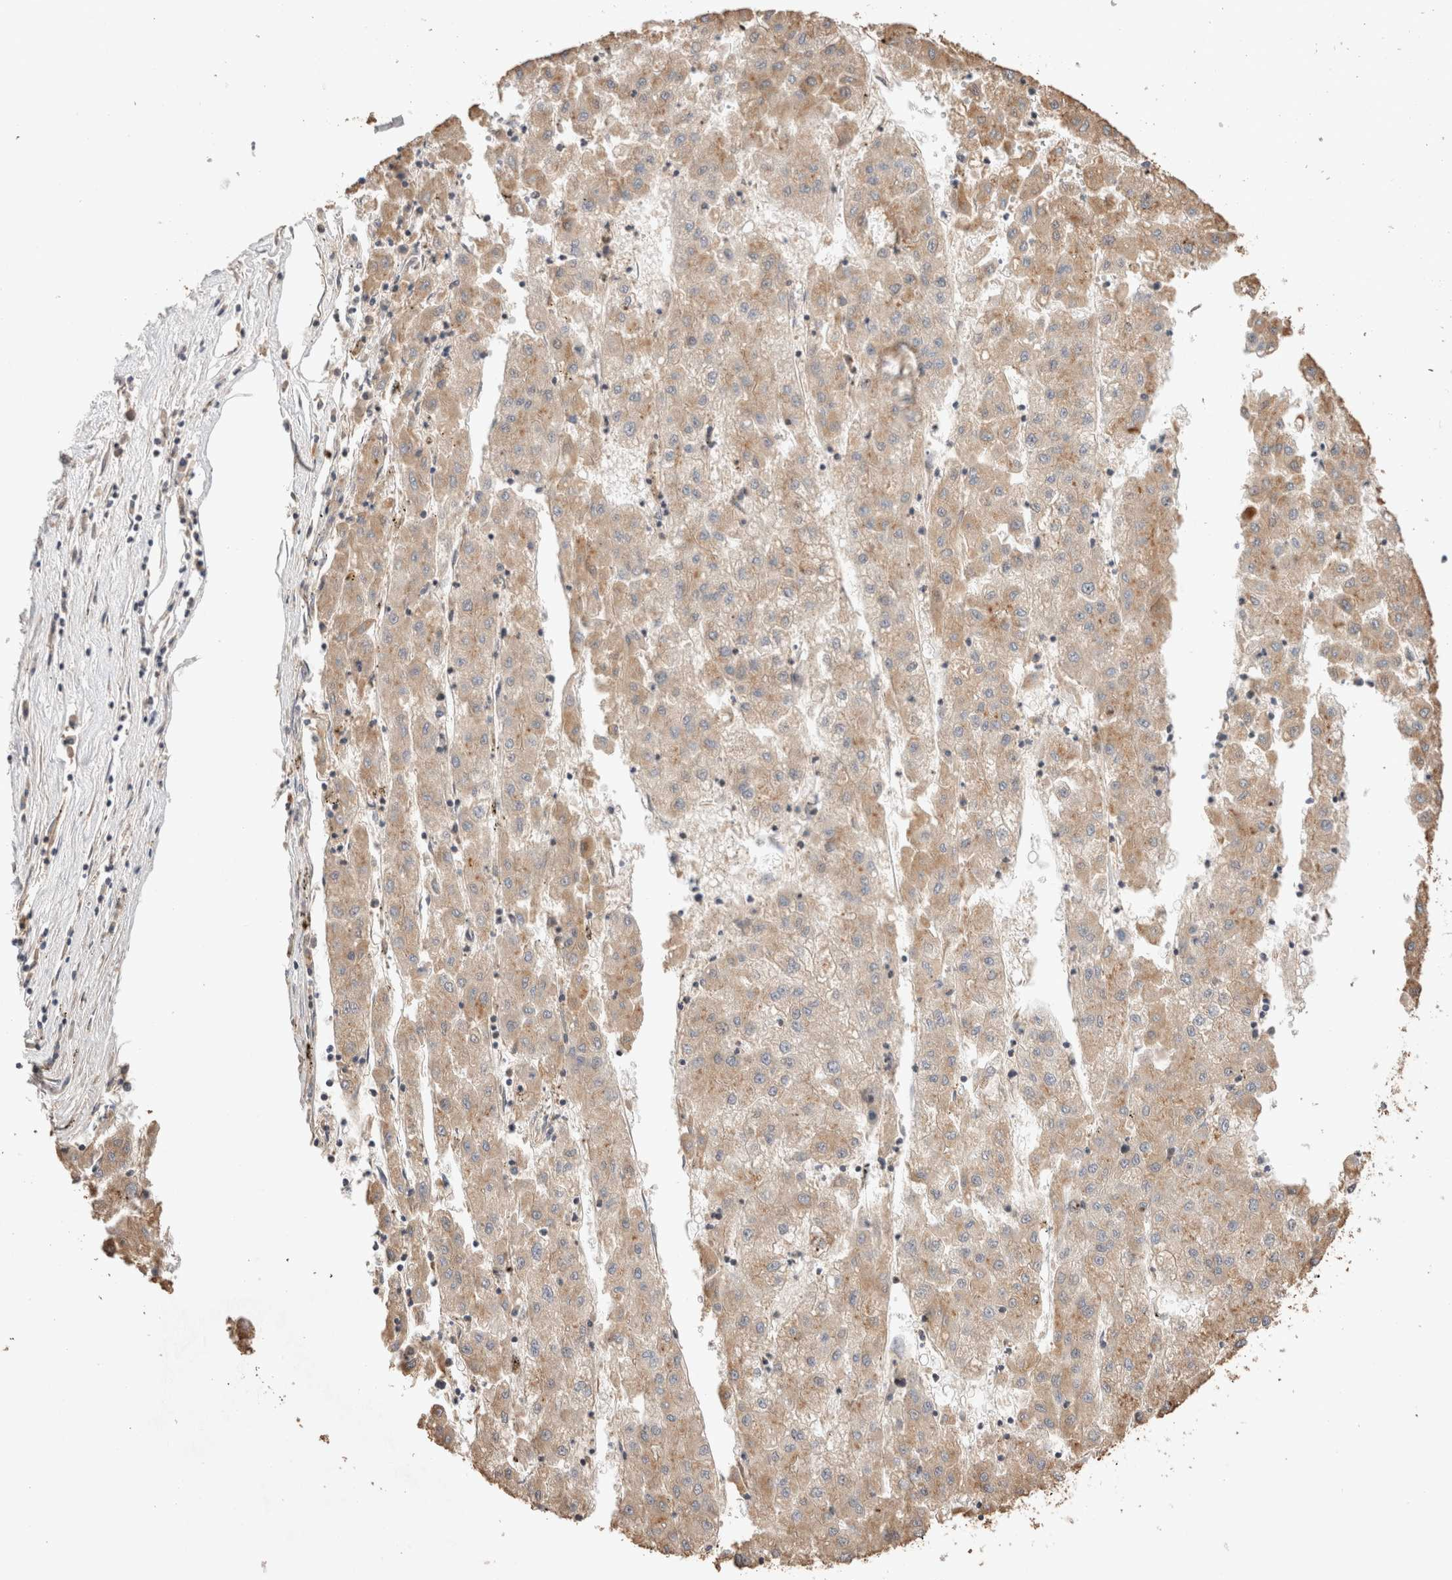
{"staining": {"intensity": "weak", "quantity": ">75%", "location": "cytoplasmic/membranous"}, "tissue": "liver cancer", "cell_type": "Tumor cells", "image_type": "cancer", "snomed": [{"axis": "morphology", "description": "Carcinoma, Hepatocellular, NOS"}, {"axis": "topography", "description": "Liver"}], "caption": "Immunohistochemistry (DAB (3,3'-diaminobenzidine)) staining of liver hepatocellular carcinoma reveals weak cytoplasmic/membranous protein staining in about >75% of tumor cells.", "gene": "VPS28", "patient": {"sex": "male", "age": 72}}